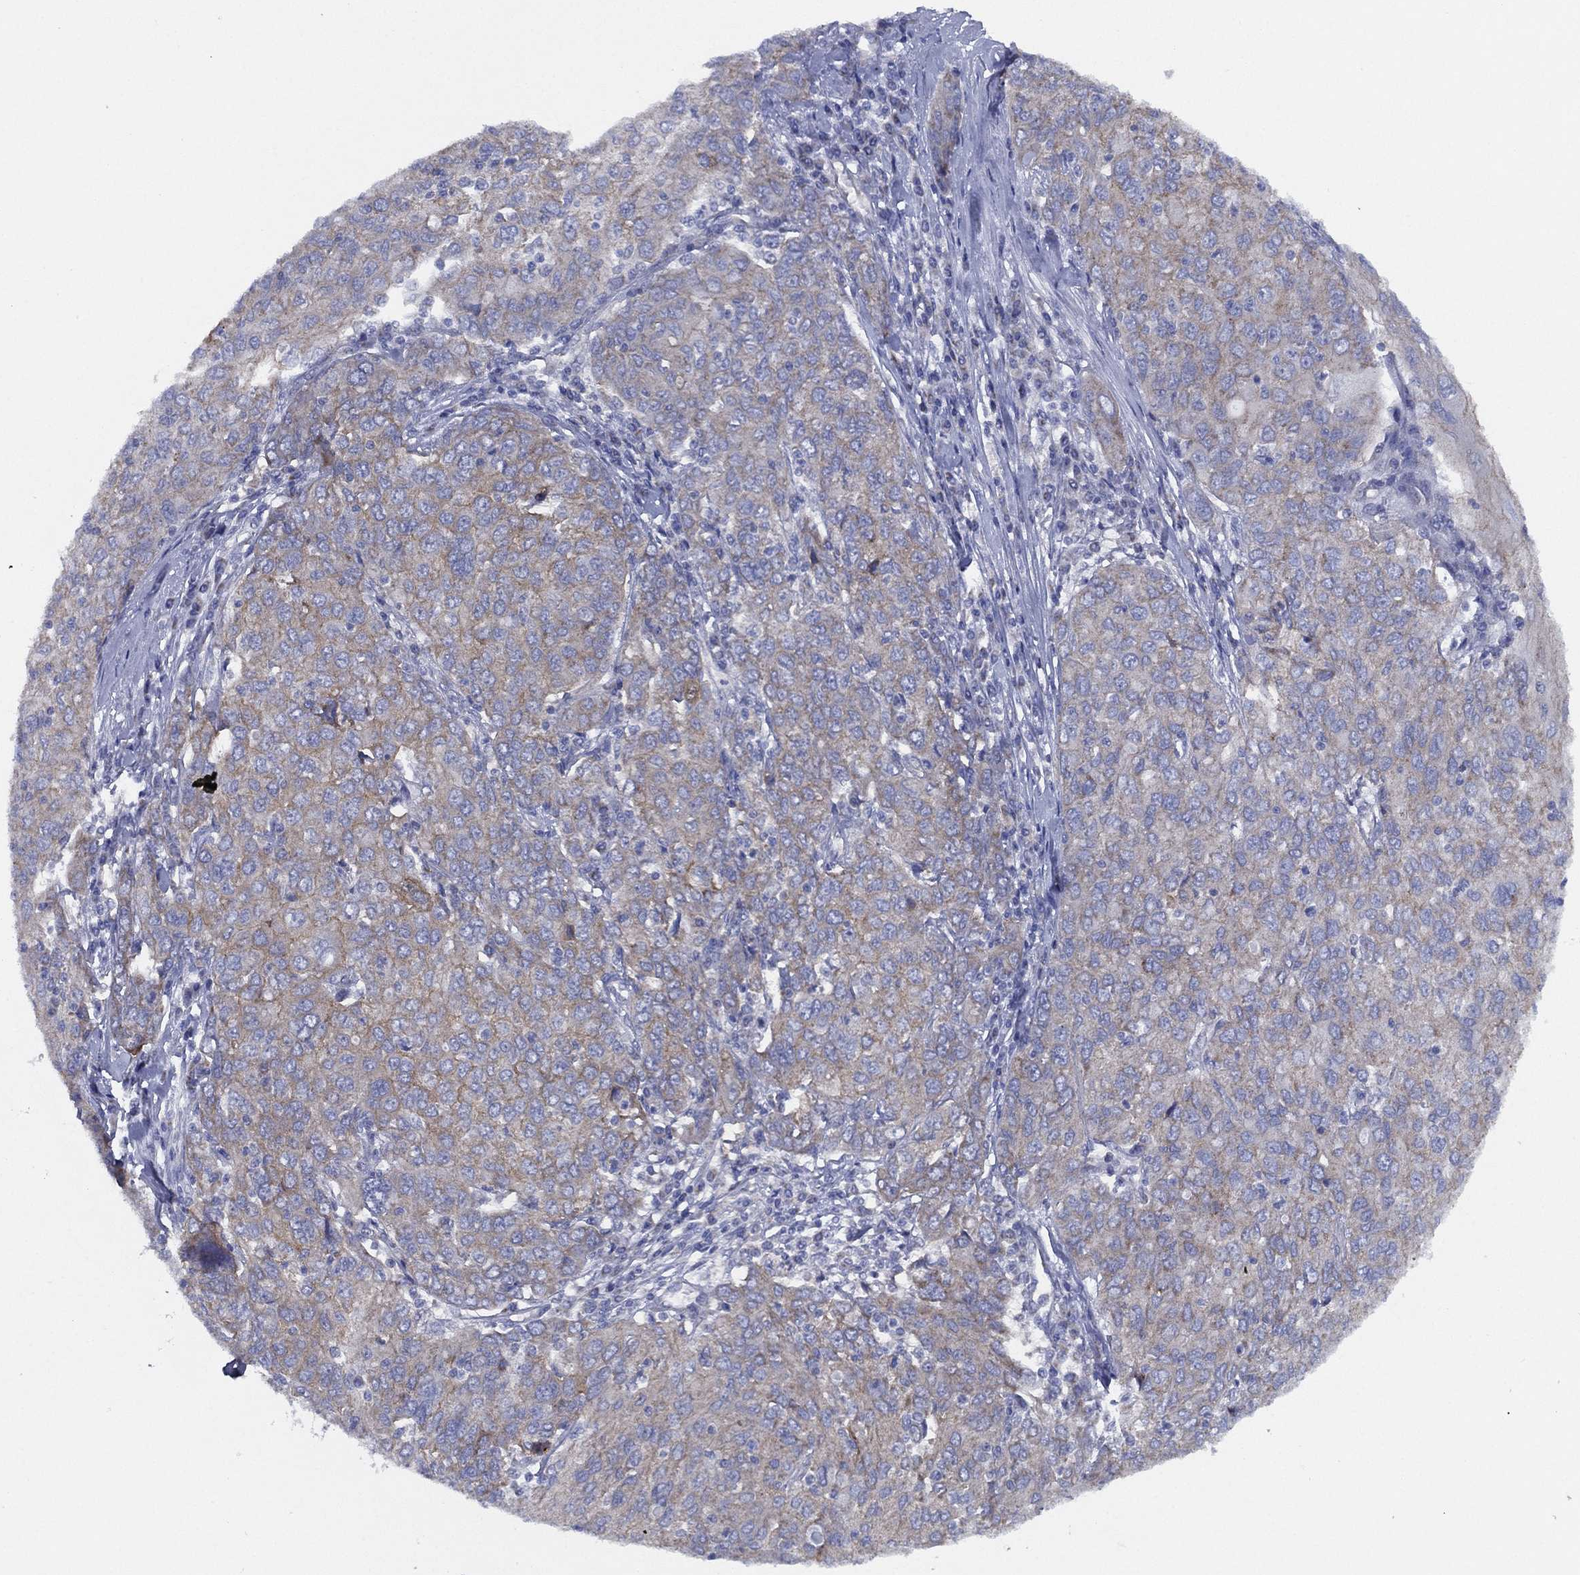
{"staining": {"intensity": "weak", "quantity": "<25%", "location": "cytoplasmic/membranous"}, "tissue": "ovarian cancer", "cell_type": "Tumor cells", "image_type": "cancer", "snomed": [{"axis": "morphology", "description": "Carcinoma, endometroid"}, {"axis": "topography", "description": "Ovary"}], "caption": "Immunohistochemical staining of ovarian endometroid carcinoma reveals no significant expression in tumor cells. (DAB (3,3'-diaminobenzidine) immunohistochemistry with hematoxylin counter stain).", "gene": "ZNF223", "patient": {"sex": "female", "age": 50}}